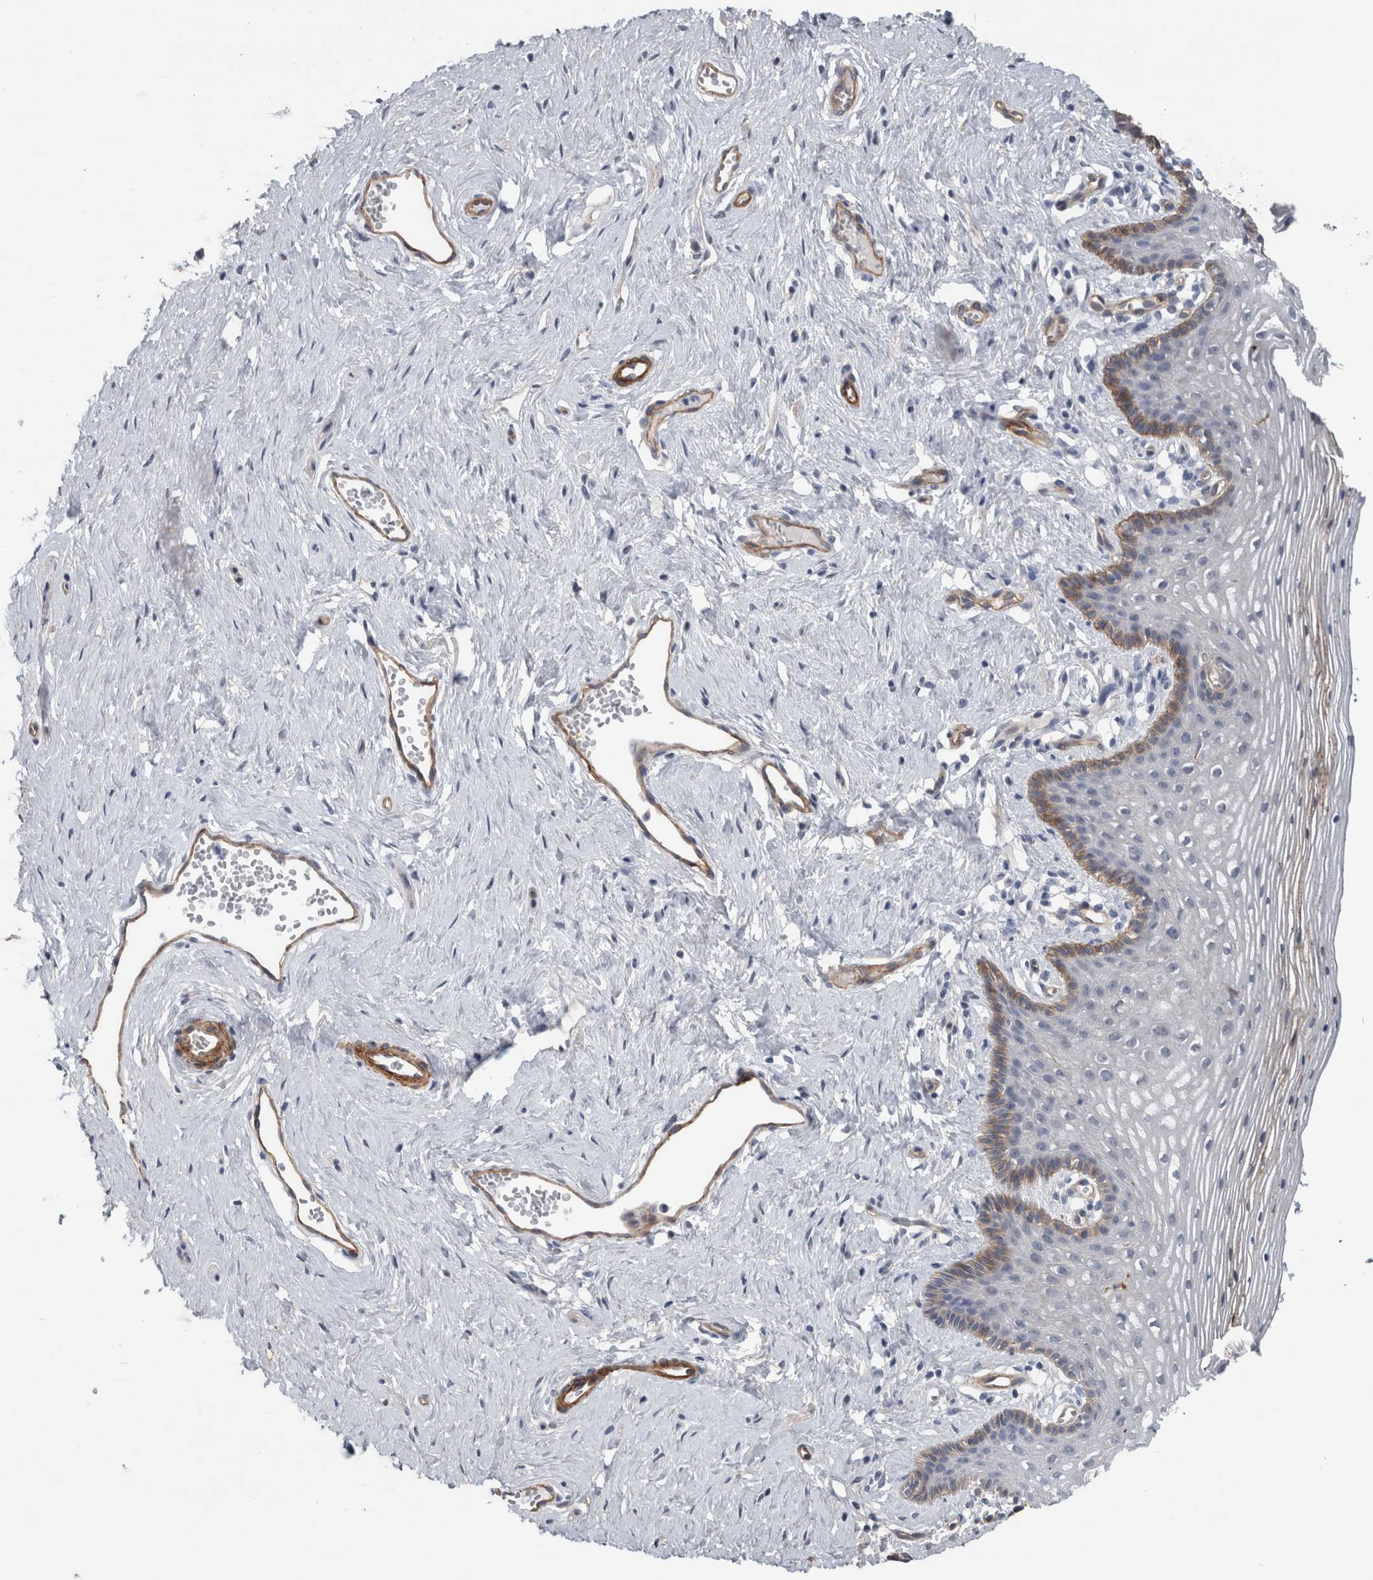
{"staining": {"intensity": "moderate", "quantity": "<25%", "location": "cytoplasmic/membranous"}, "tissue": "vagina", "cell_type": "Squamous epithelial cells", "image_type": "normal", "snomed": [{"axis": "morphology", "description": "Normal tissue, NOS"}, {"axis": "topography", "description": "Vagina"}], "caption": "Immunohistochemical staining of benign human vagina exhibits moderate cytoplasmic/membranous protein positivity in approximately <25% of squamous epithelial cells.", "gene": "BCAM", "patient": {"sex": "female", "age": 32}}